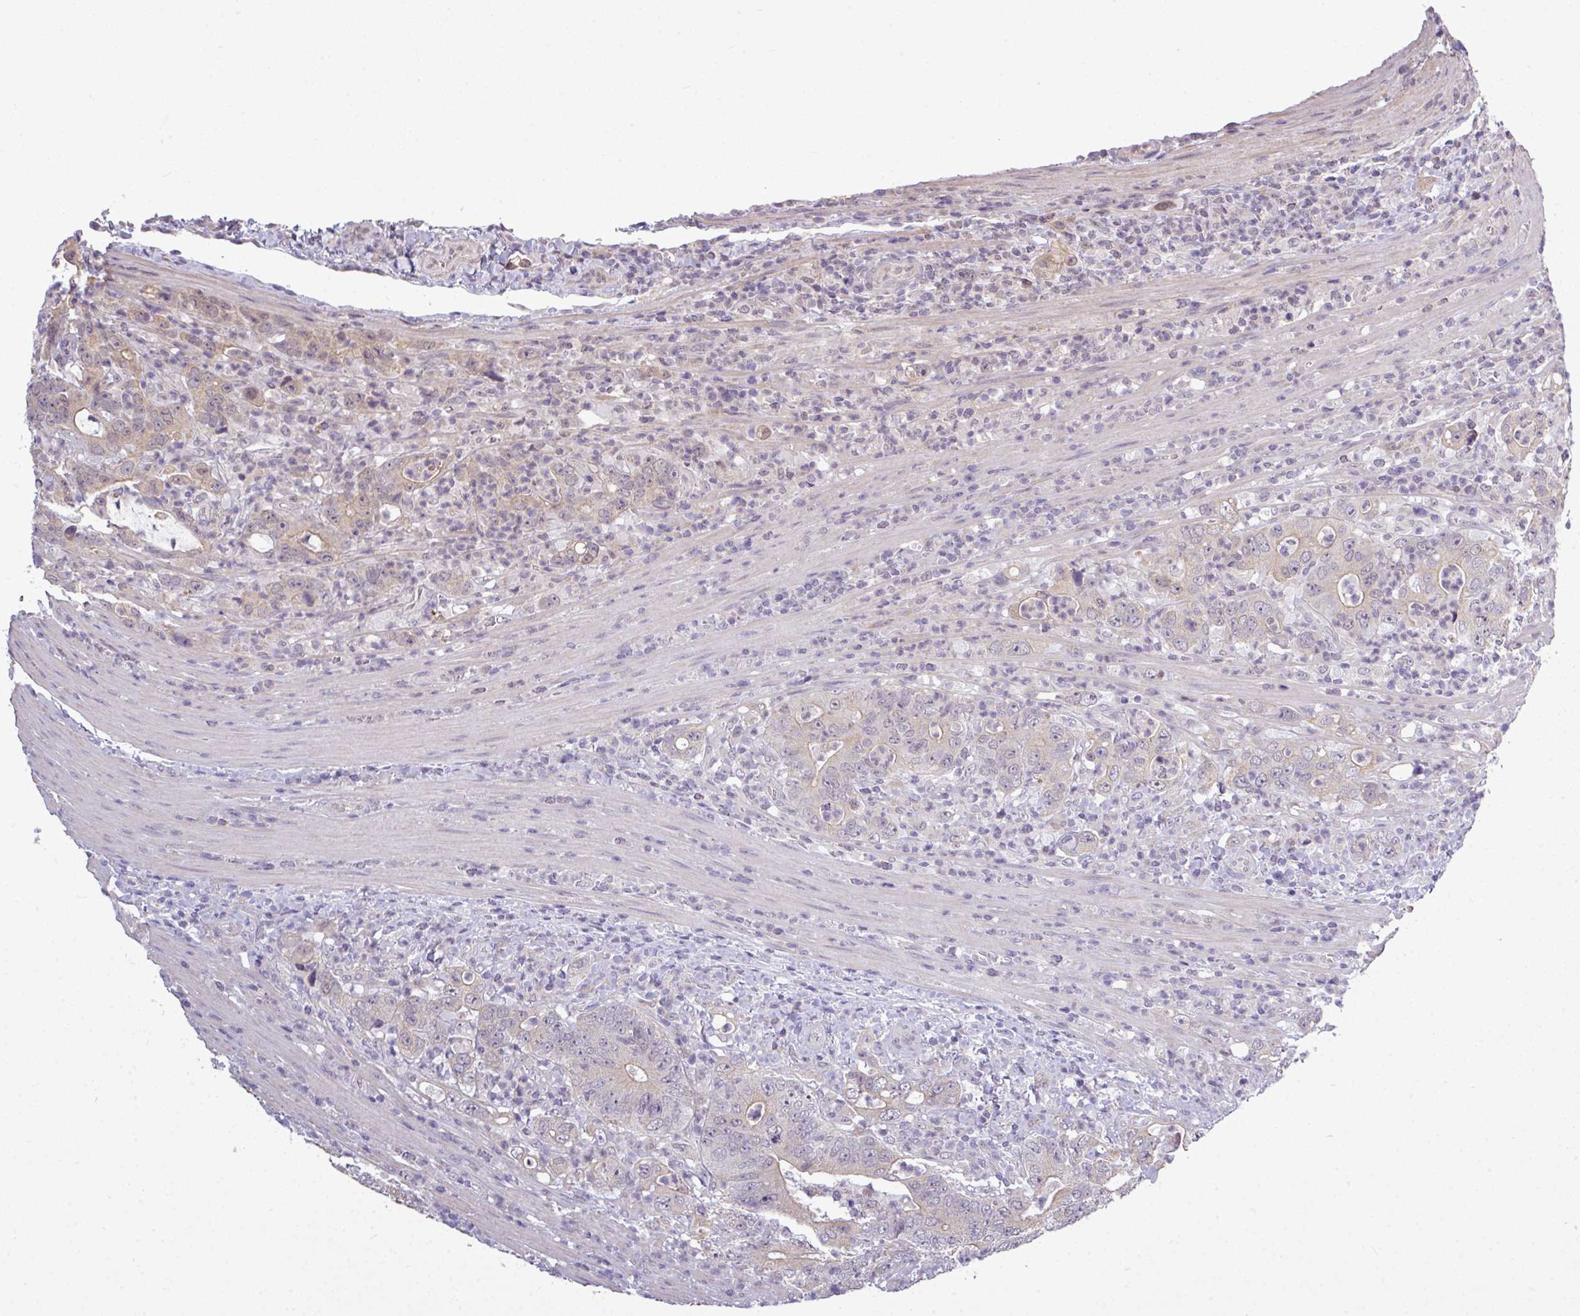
{"staining": {"intensity": "weak", "quantity": "25%-75%", "location": "cytoplasmic/membranous,nuclear"}, "tissue": "colorectal cancer", "cell_type": "Tumor cells", "image_type": "cancer", "snomed": [{"axis": "morphology", "description": "Adenocarcinoma, NOS"}, {"axis": "topography", "description": "Colon"}], "caption": "This image demonstrates immunohistochemistry staining of human adenocarcinoma (colorectal), with low weak cytoplasmic/membranous and nuclear staining in approximately 25%-75% of tumor cells.", "gene": "ZNF217", "patient": {"sex": "female", "age": 75}}